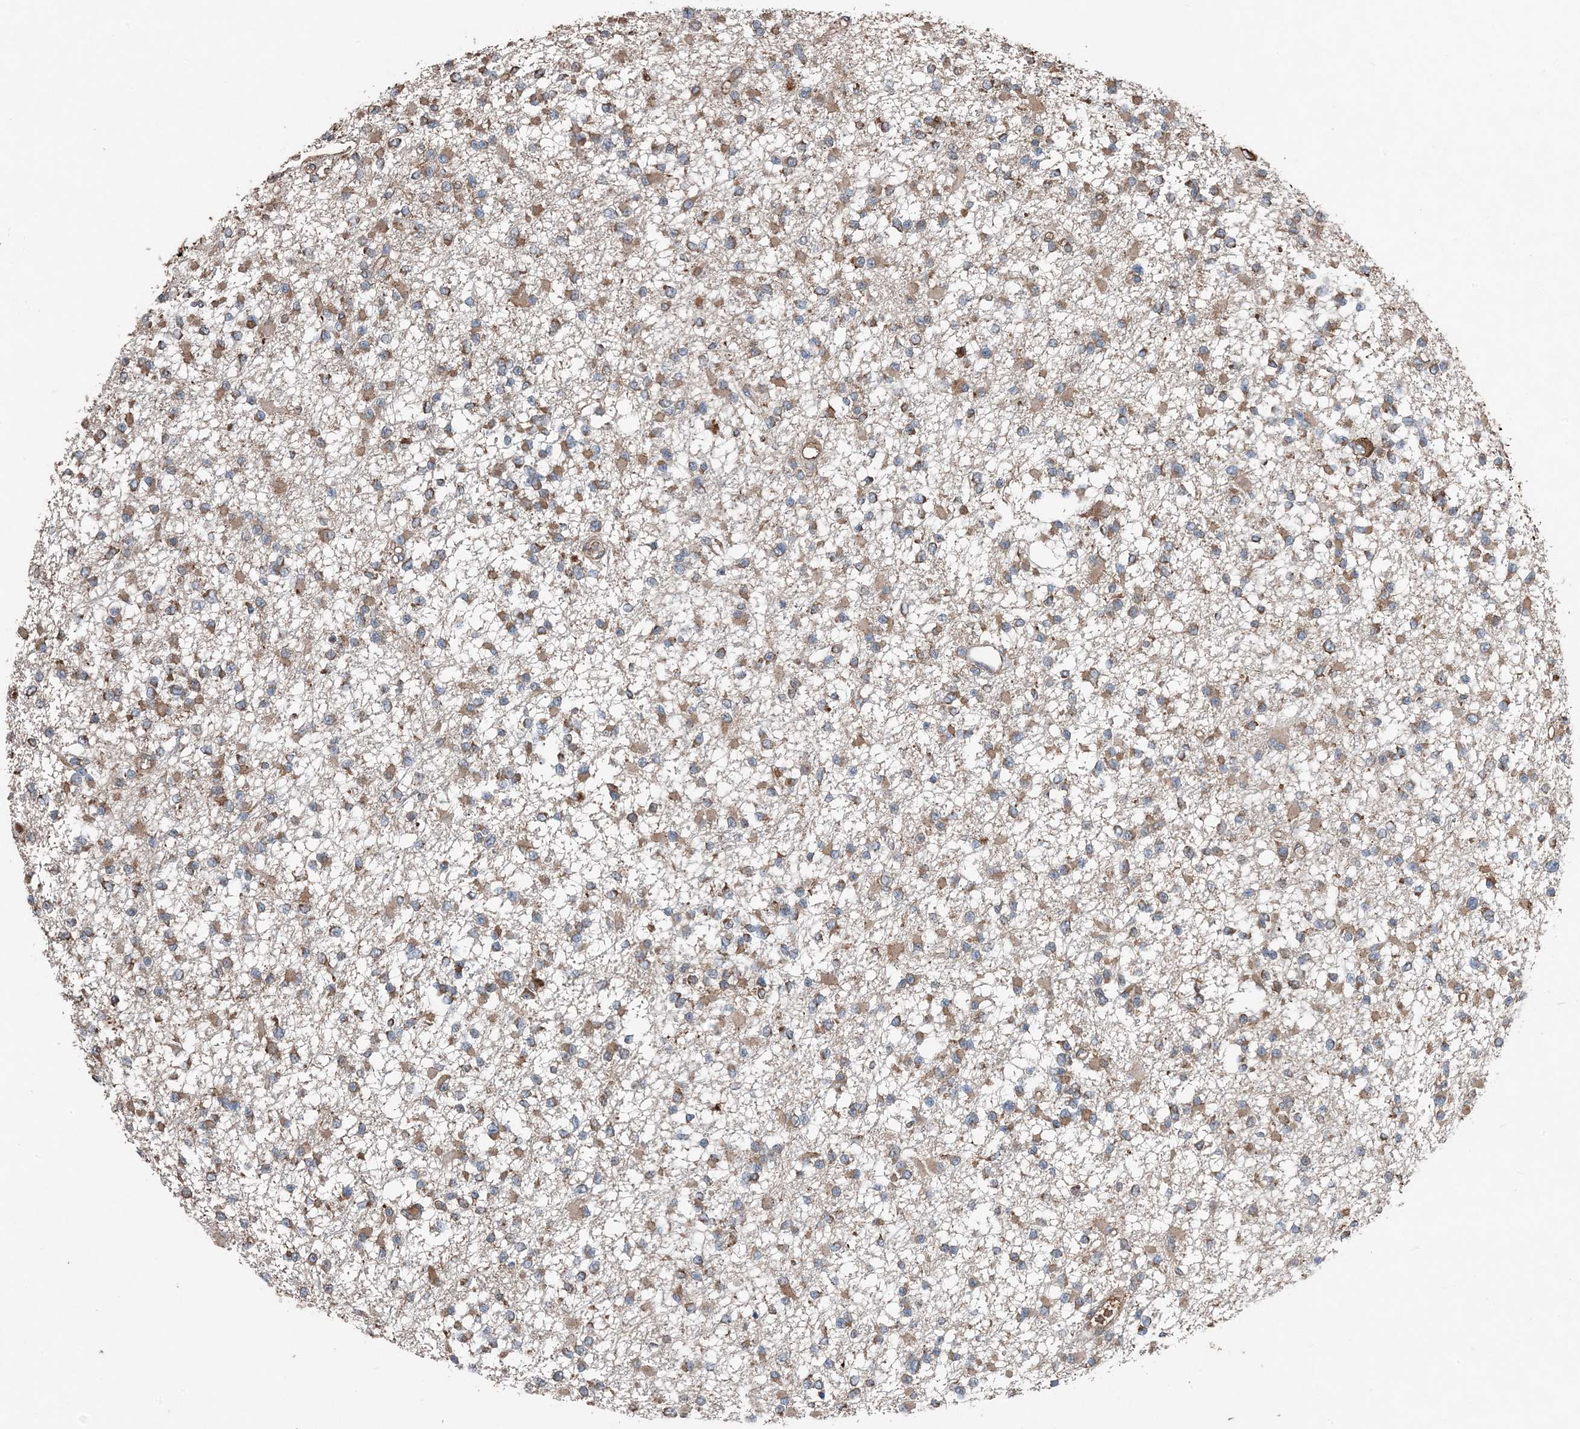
{"staining": {"intensity": "moderate", "quantity": ">75%", "location": "cytoplasmic/membranous"}, "tissue": "glioma", "cell_type": "Tumor cells", "image_type": "cancer", "snomed": [{"axis": "morphology", "description": "Glioma, malignant, Low grade"}, {"axis": "topography", "description": "Brain"}], "caption": "The immunohistochemical stain shows moderate cytoplasmic/membranous staining in tumor cells of low-grade glioma (malignant) tissue. The protein is stained brown, and the nuclei are stained in blue (DAB (3,3'-diaminobenzidine) IHC with brightfield microscopy, high magnification).", "gene": "PDIA6", "patient": {"sex": "female", "age": 22}}